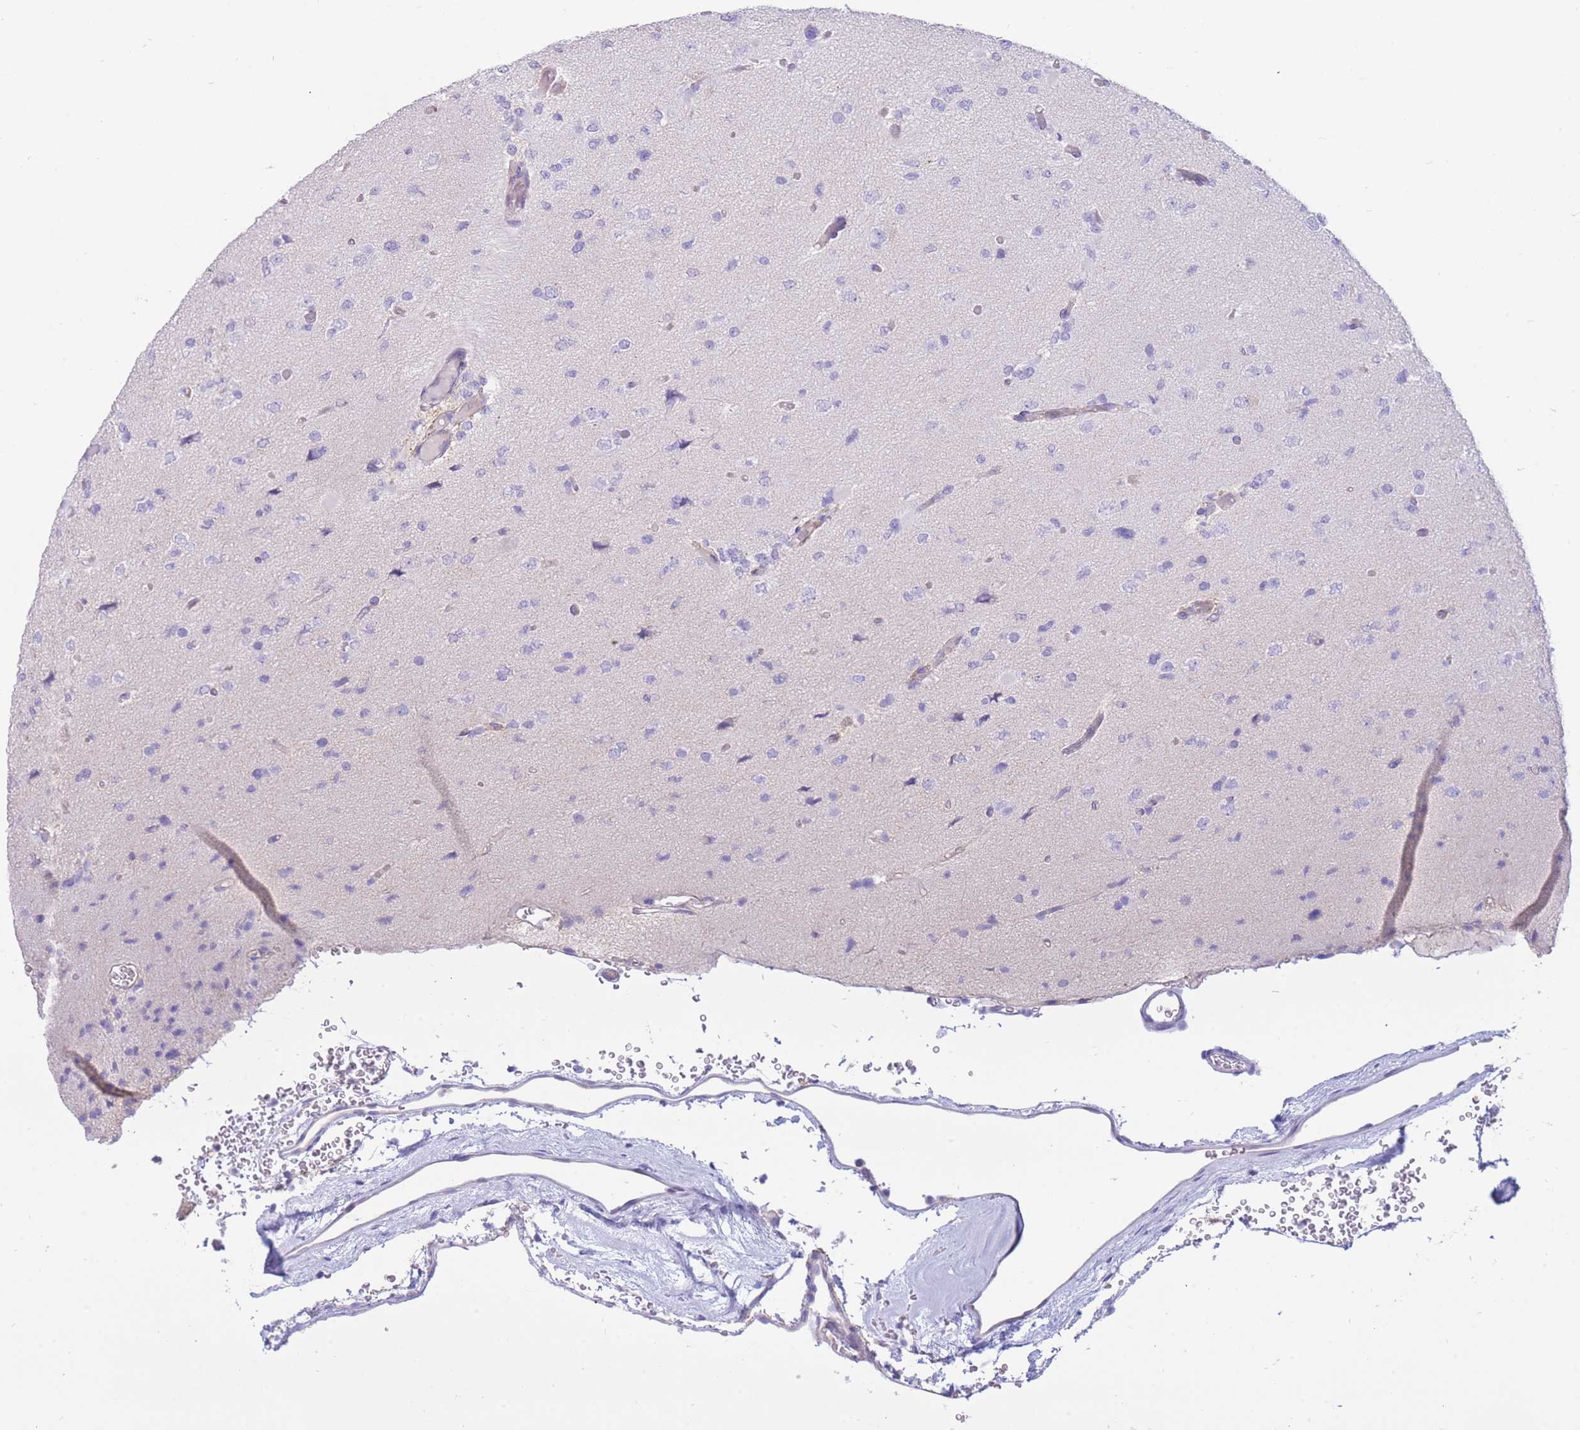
{"staining": {"intensity": "negative", "quantity": "none", "location": "none"}, "tissue": "glioma", "cell_type": "Tumor cells", "image_type": "cancer", "snomed": [{"axis": "morphology", "description": "Glioma, malignant, Low grade"}, {"axis": "topography", "description": "Brain"}], "caption": "DAB (3,3'-diaminobenzidine) immunohistochemical staining of human glioma displays no significant expression in tumor cells.", "gene": "SULT1A1", "patient": {"sex": "female", "age": 22}}